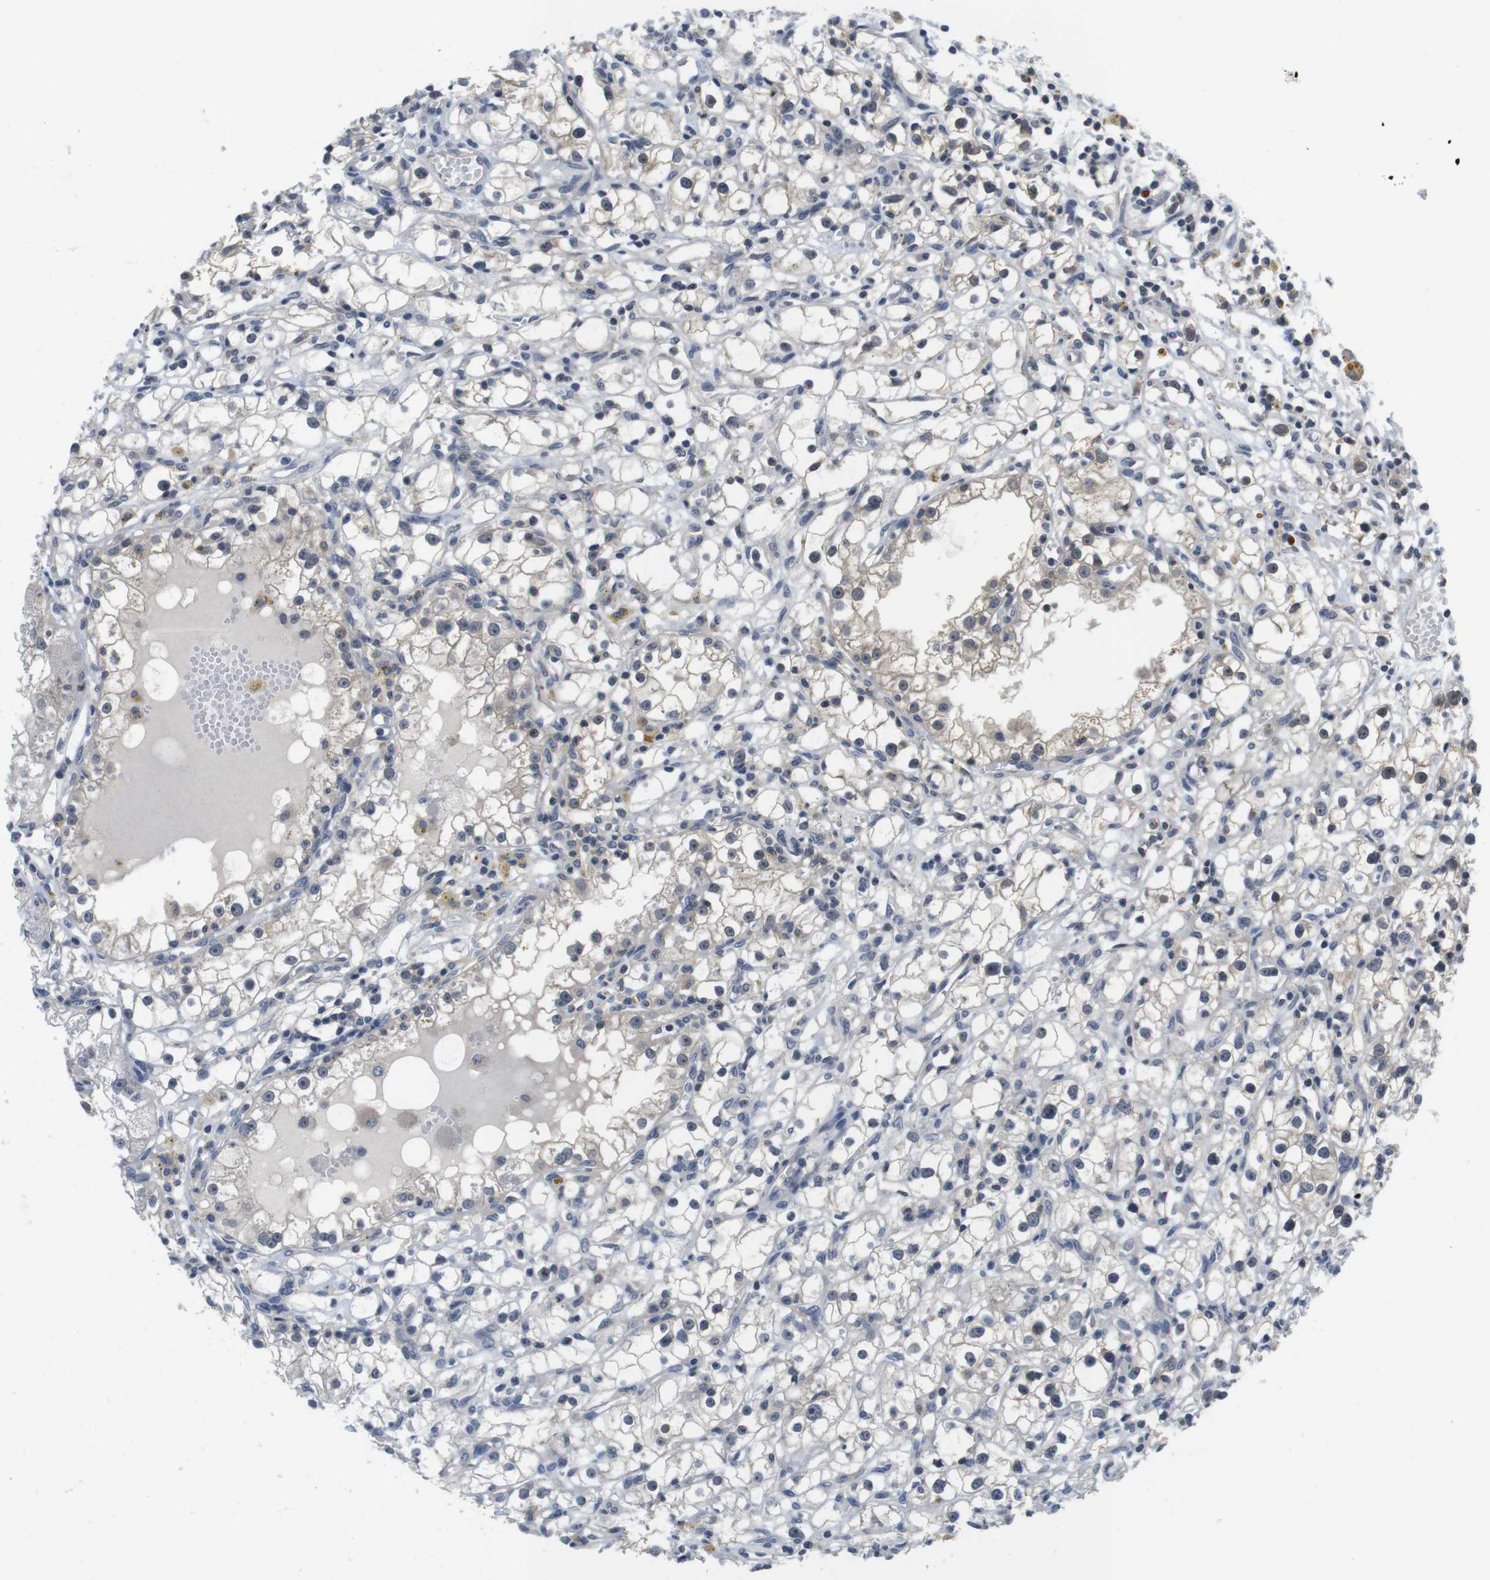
{"staining": {"intensity": "weak", "quantity": "<25%", "location": "cytoplasmic/membranous"}, "tissue": "renal cancer", "cell_type": "Tumor cells", "image_type": "cancer", "snomed": [{"axis": "morphology", "description": "Adenocarcinoma, NOS"}, {"axis": "topography", "description": "Kidney"}], "caption": "Tumor cells are negative for brown protein staining in renal cancer (adenocarcinoma). (Brightfield microscopy of DAB (3,3'-diaminobenzidine) IHC at high magnification).", "gene": "FADD", "patient": {"sex": "male", "age": 56}}